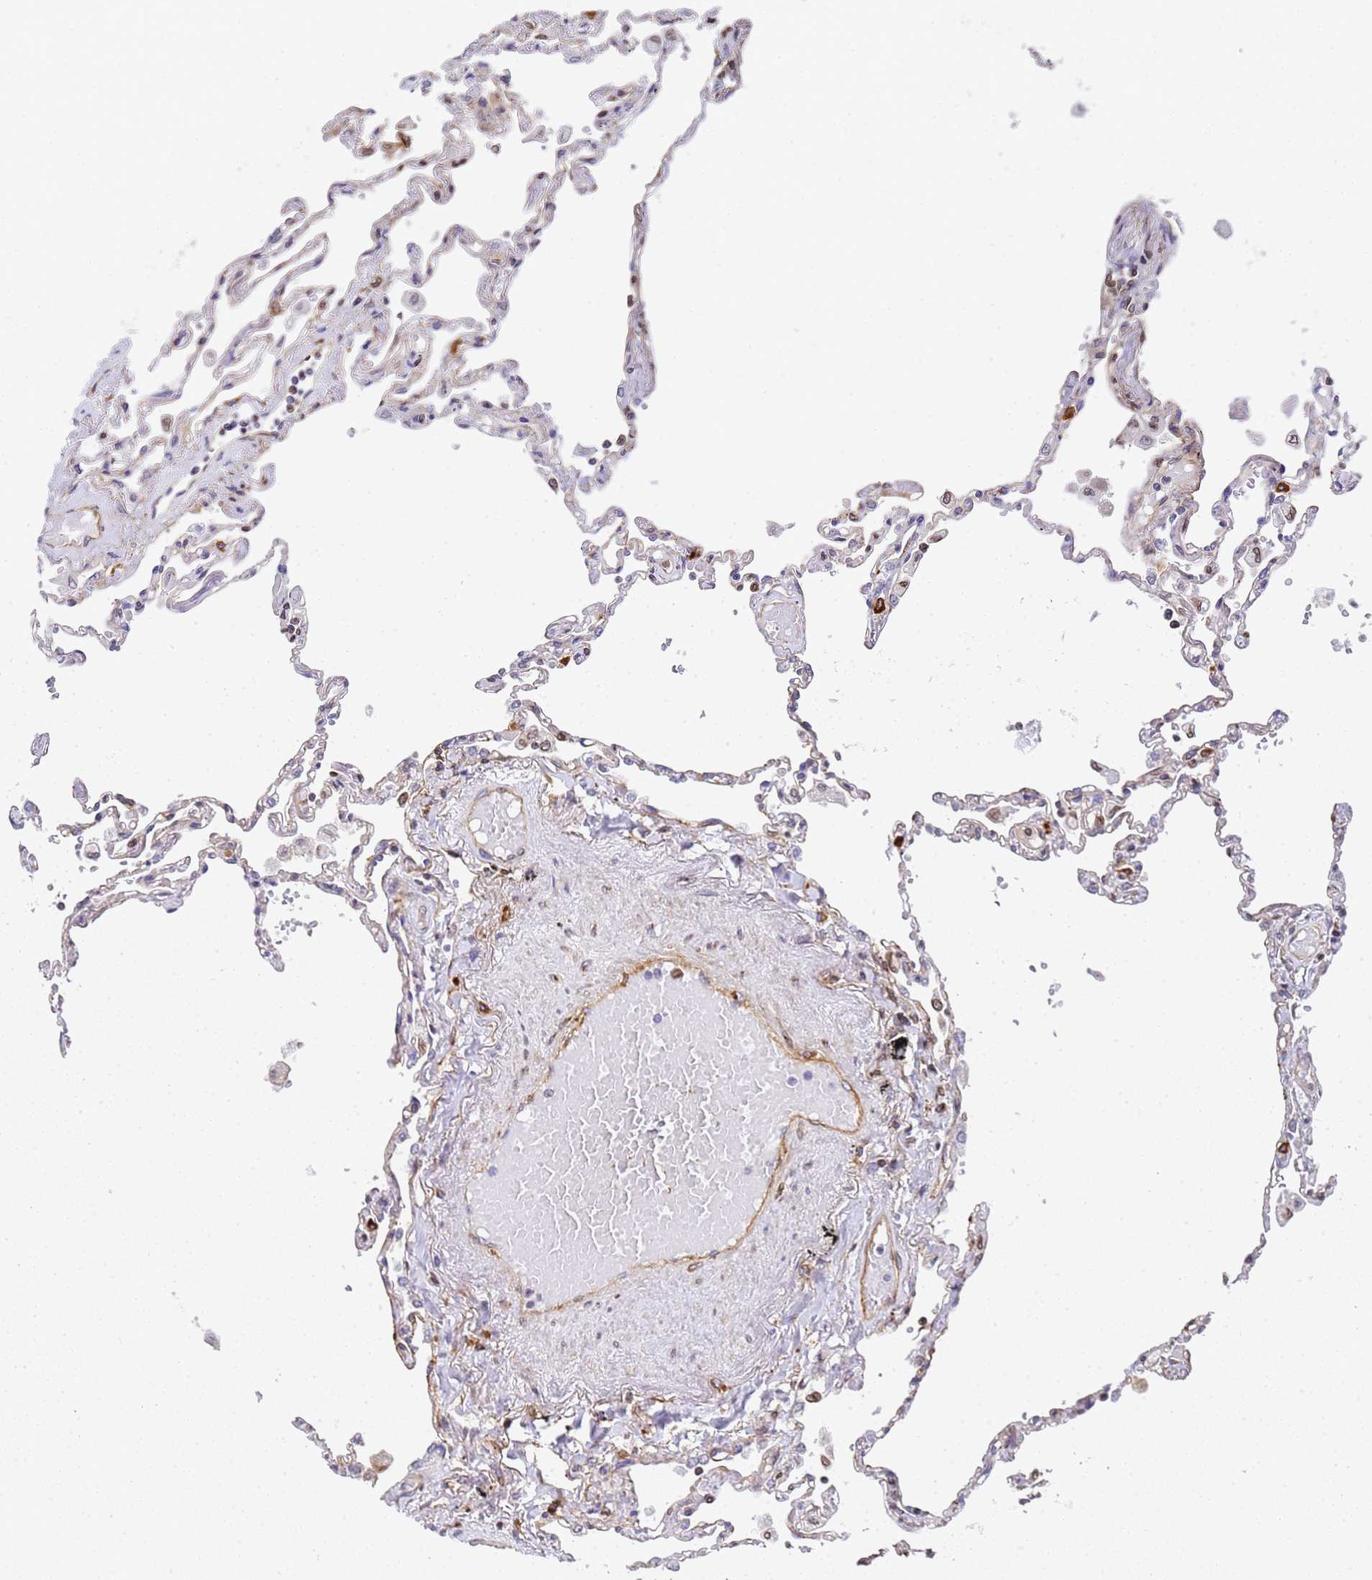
{"staining": {"intensity": "negative", "quantity": "none", "location": "none"}, "tissue": "lung", "cell_type": "Alveolar cells", "image_type": "normal", "snomed": [{"axis": "morphology", "description": "Normal tissue, NOS"}, {"axis": "topography", "description": "Lung"}], "caption": "High magnification brightfield microscopy of benign lung stained with DAB (3,3'-diaminobenzidine) (brown) and counterstained with hematoxylin (blue): alveolar cells show no significant expression.", "gene": "IGFBP7", "patient": {"sex": "female", "age": 67}}